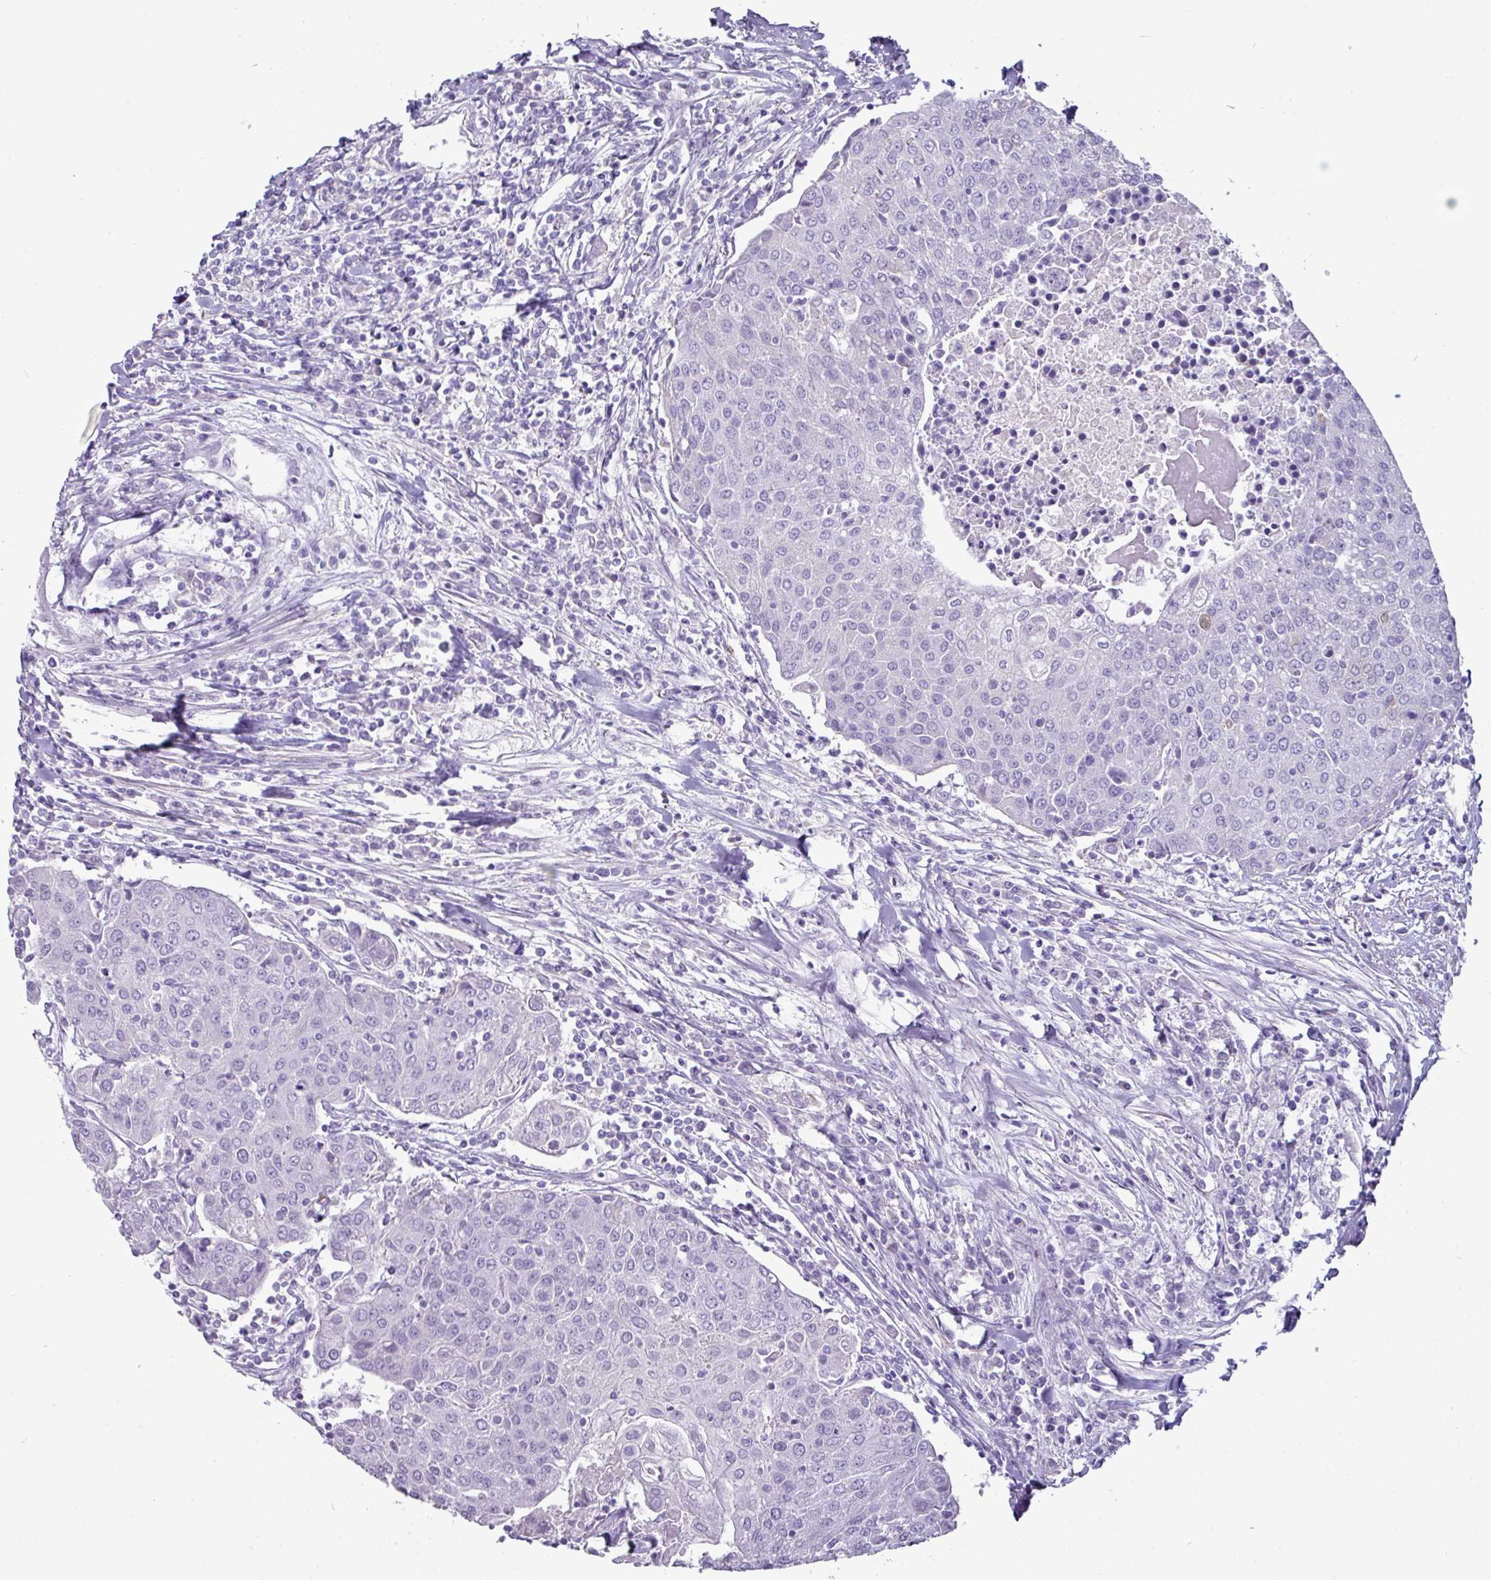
{"staining": {"intensity": "negative", "quantity": "none", "location": "none"}, "tissue": "urothelial cancer", "cell_type": "Tumor cells", "image_type": "cancer", "snomed": [{"axis": "morphology", "description": "Urothelial carcinoma, High grade"}, {"axis": "topography", "description": "Urinary bladder"}], "caption": "Urothelial carcinoma (high-grade) was stained to show a protein in brown. There is no significant positivity in tumor cells.", "gene": "GSTA3", "patient": {"sex": "female", "age": 85}}